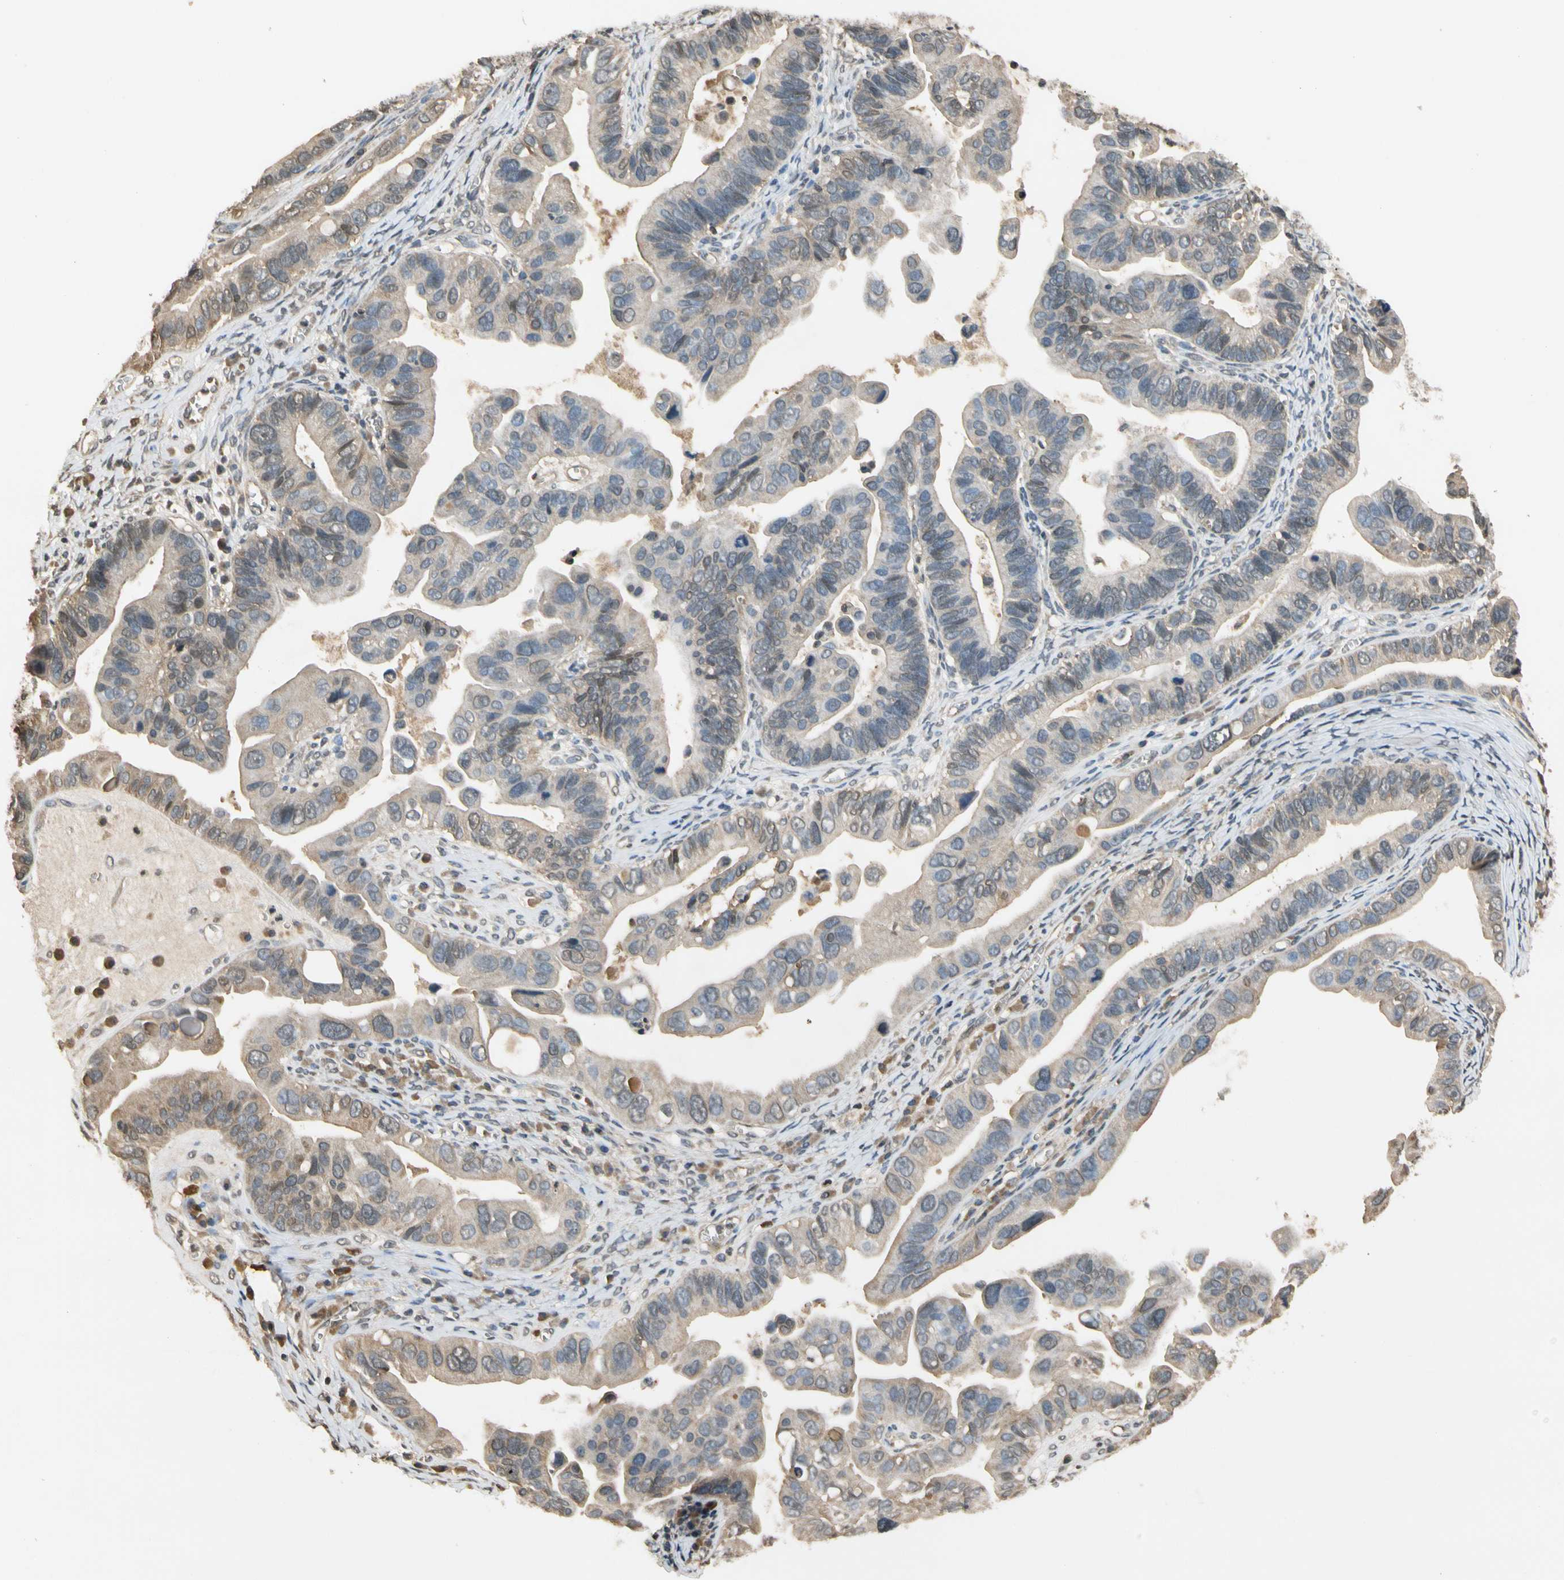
{"staining": {"intensity": "weak", "quantity": ">75%", "location": "cytoplasmic/membranous"}, "tissue": "ovarian cancer", "cell_type": "Tumor cells", "image_type": "cancer", "snomed": [{"axis": "morphology", "description": "Cystadenocarcinoma, serous, NOS"}, {"axis": "topography", "description": "Ovary"}], "caption": "The immunohistochemical stain labels weak cytoplasmic/membranous positivity in tumor cells of ovarian cancer (serous cystadenocarcinoma) tissue.", "gene": "SOD1", "patient": {"sex": "female", "age": 56}}